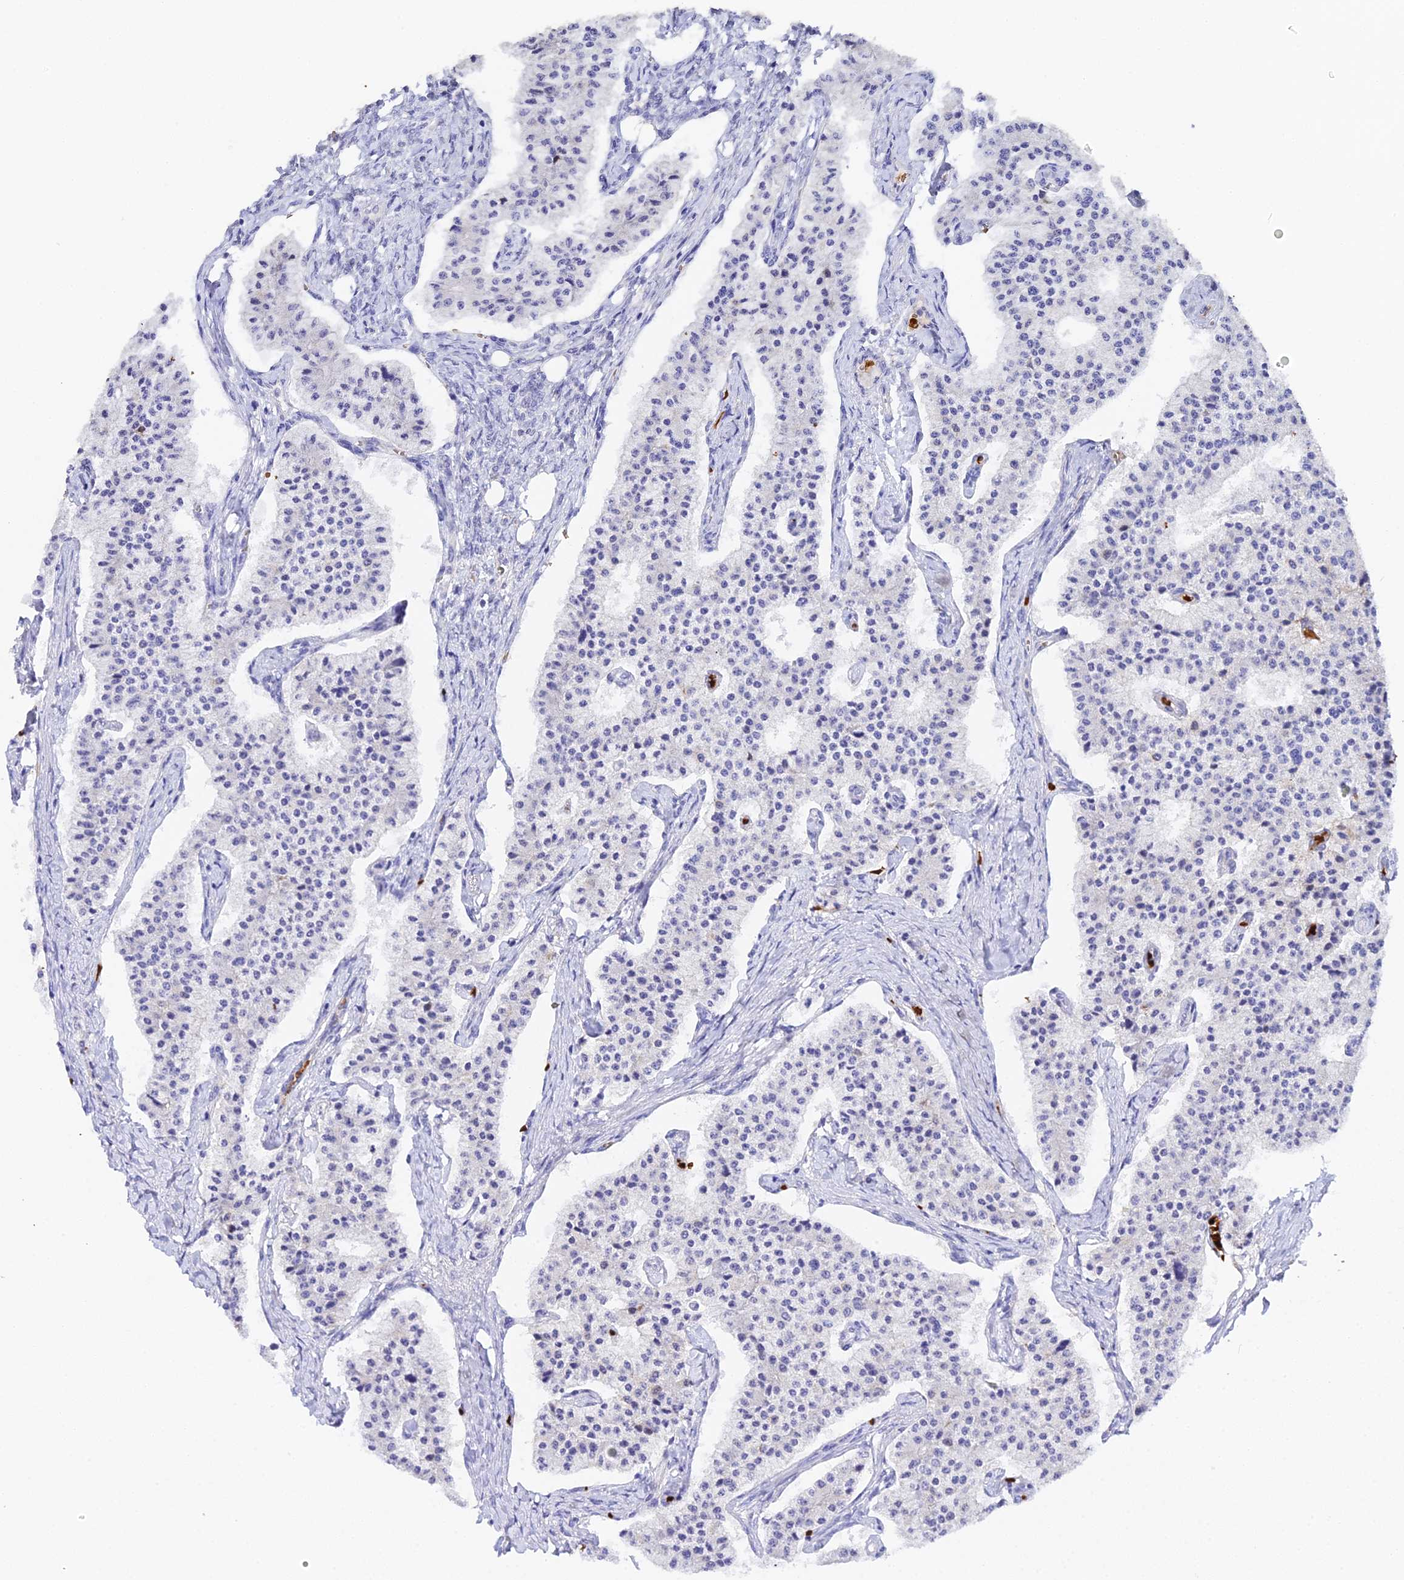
{"staining": {"intensity": "negative", "quantity": "none", "location": "none"}, "tissue": "carcinoid", "cell_type": "Tumor cells", "image_type": "cancer", "snomed": [{"axis": "morphology", "description": "Carcinoid, malignant, NOS"}, {"axis": "topography", "description": "Colon"}], "caption": "An IHC photomicrograph of carcinoid (malignant) is shown. There is no staining in tumor cells of carcinoid (malignant). (Immunohistochemistry, brightfield microscopy, high magnification).", "gene": "CFAP45", "patient": {"sex": "female", "age": 52}}